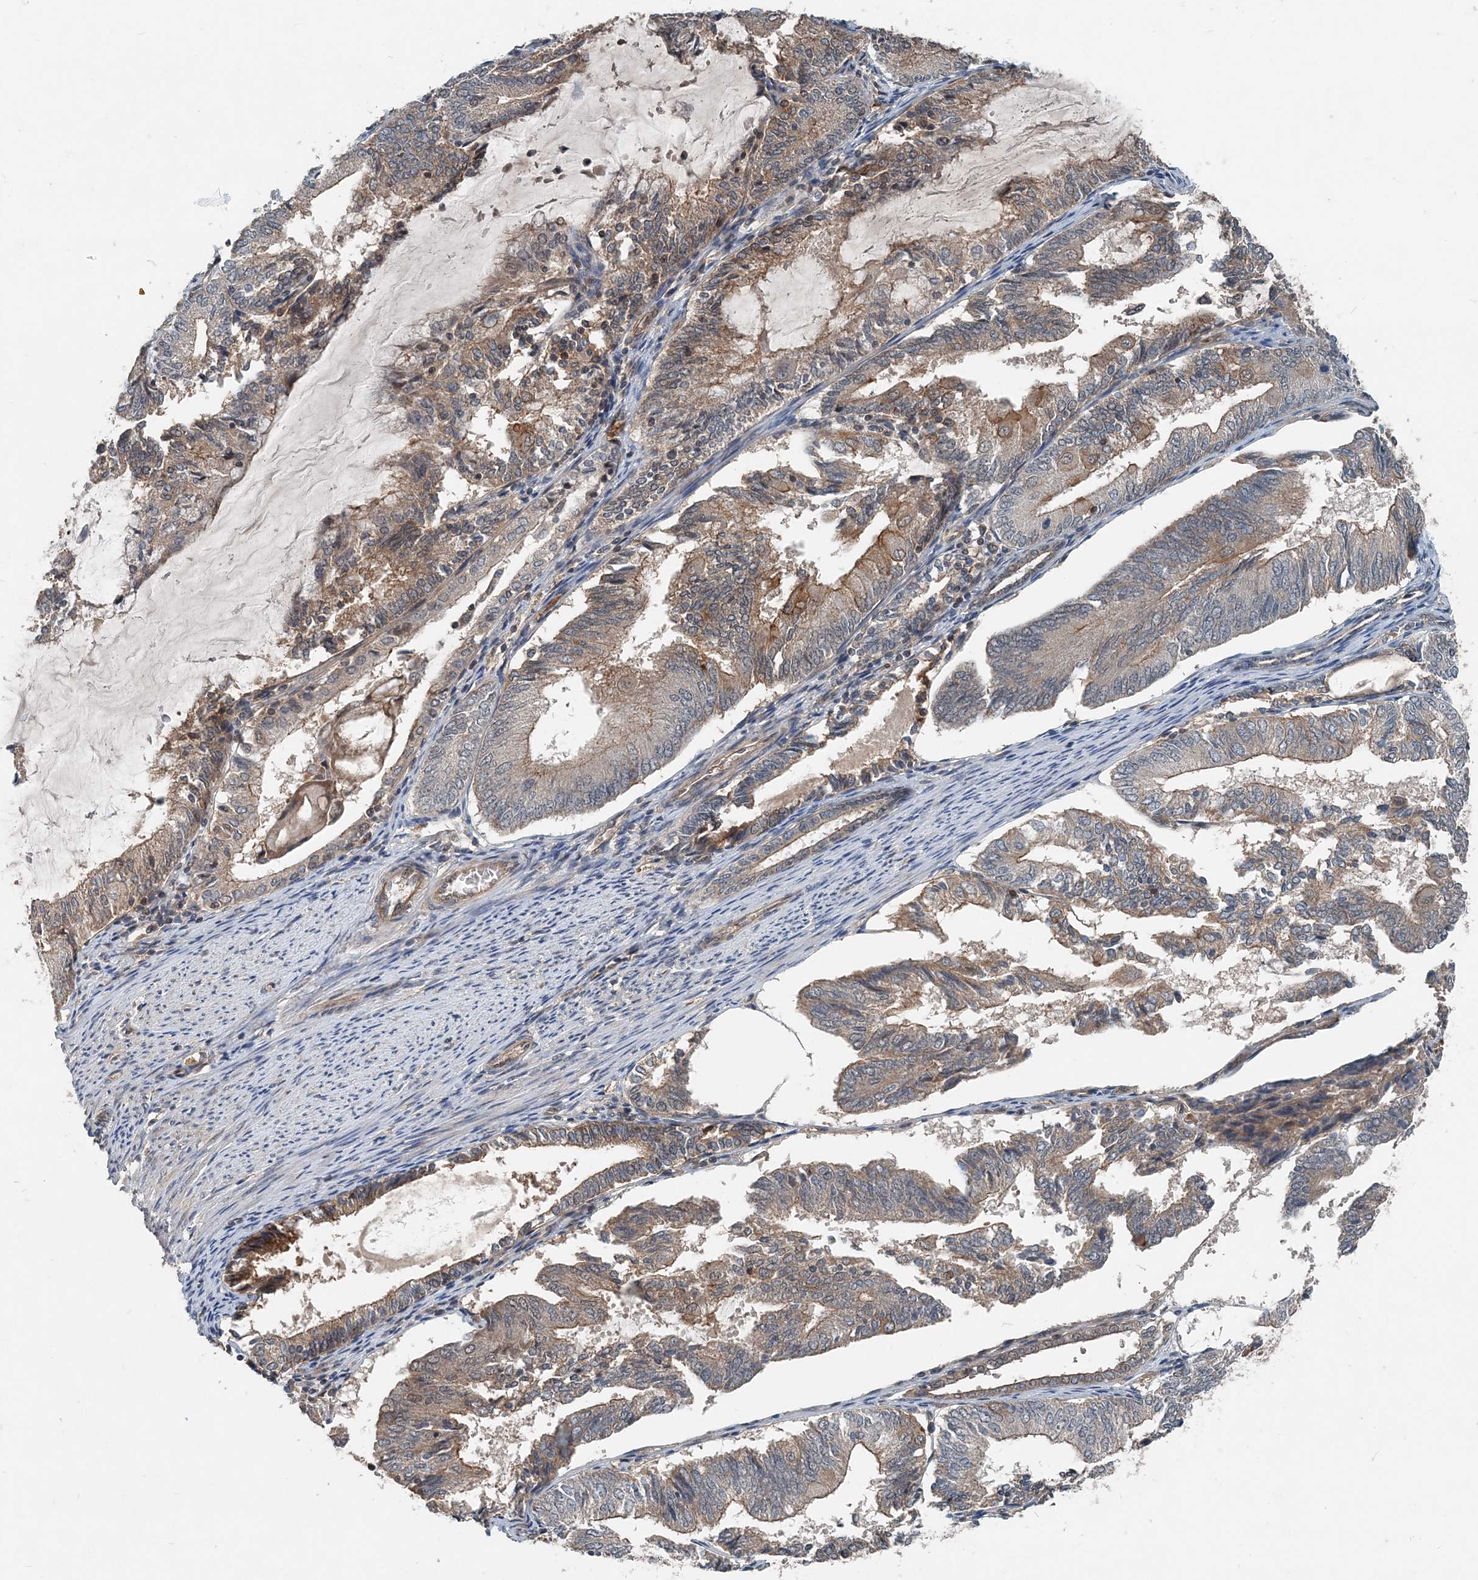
{"staining": {"intensity": "moderate", "quantity": ">75%", "location": "cytoplasmic/membranous"}, "tissue": "endometrial cancer", "cell_type": "Tumor cells", "image_type": "cancer", "snomed": [{"axis": "morphology", "description": "Adenocarcinoma, NOS"}, {"axis": "topography", "description": "Endometrium"}], "caption": "Immunohistochemical staining of human endometrial adenocarcinoma reveals medium levels of moderate cytoplasmic/membranous staining in approximately >75% of tumor cells.", "gene": "SMPD3", "patient": {"sex": "female", "age": 81}}